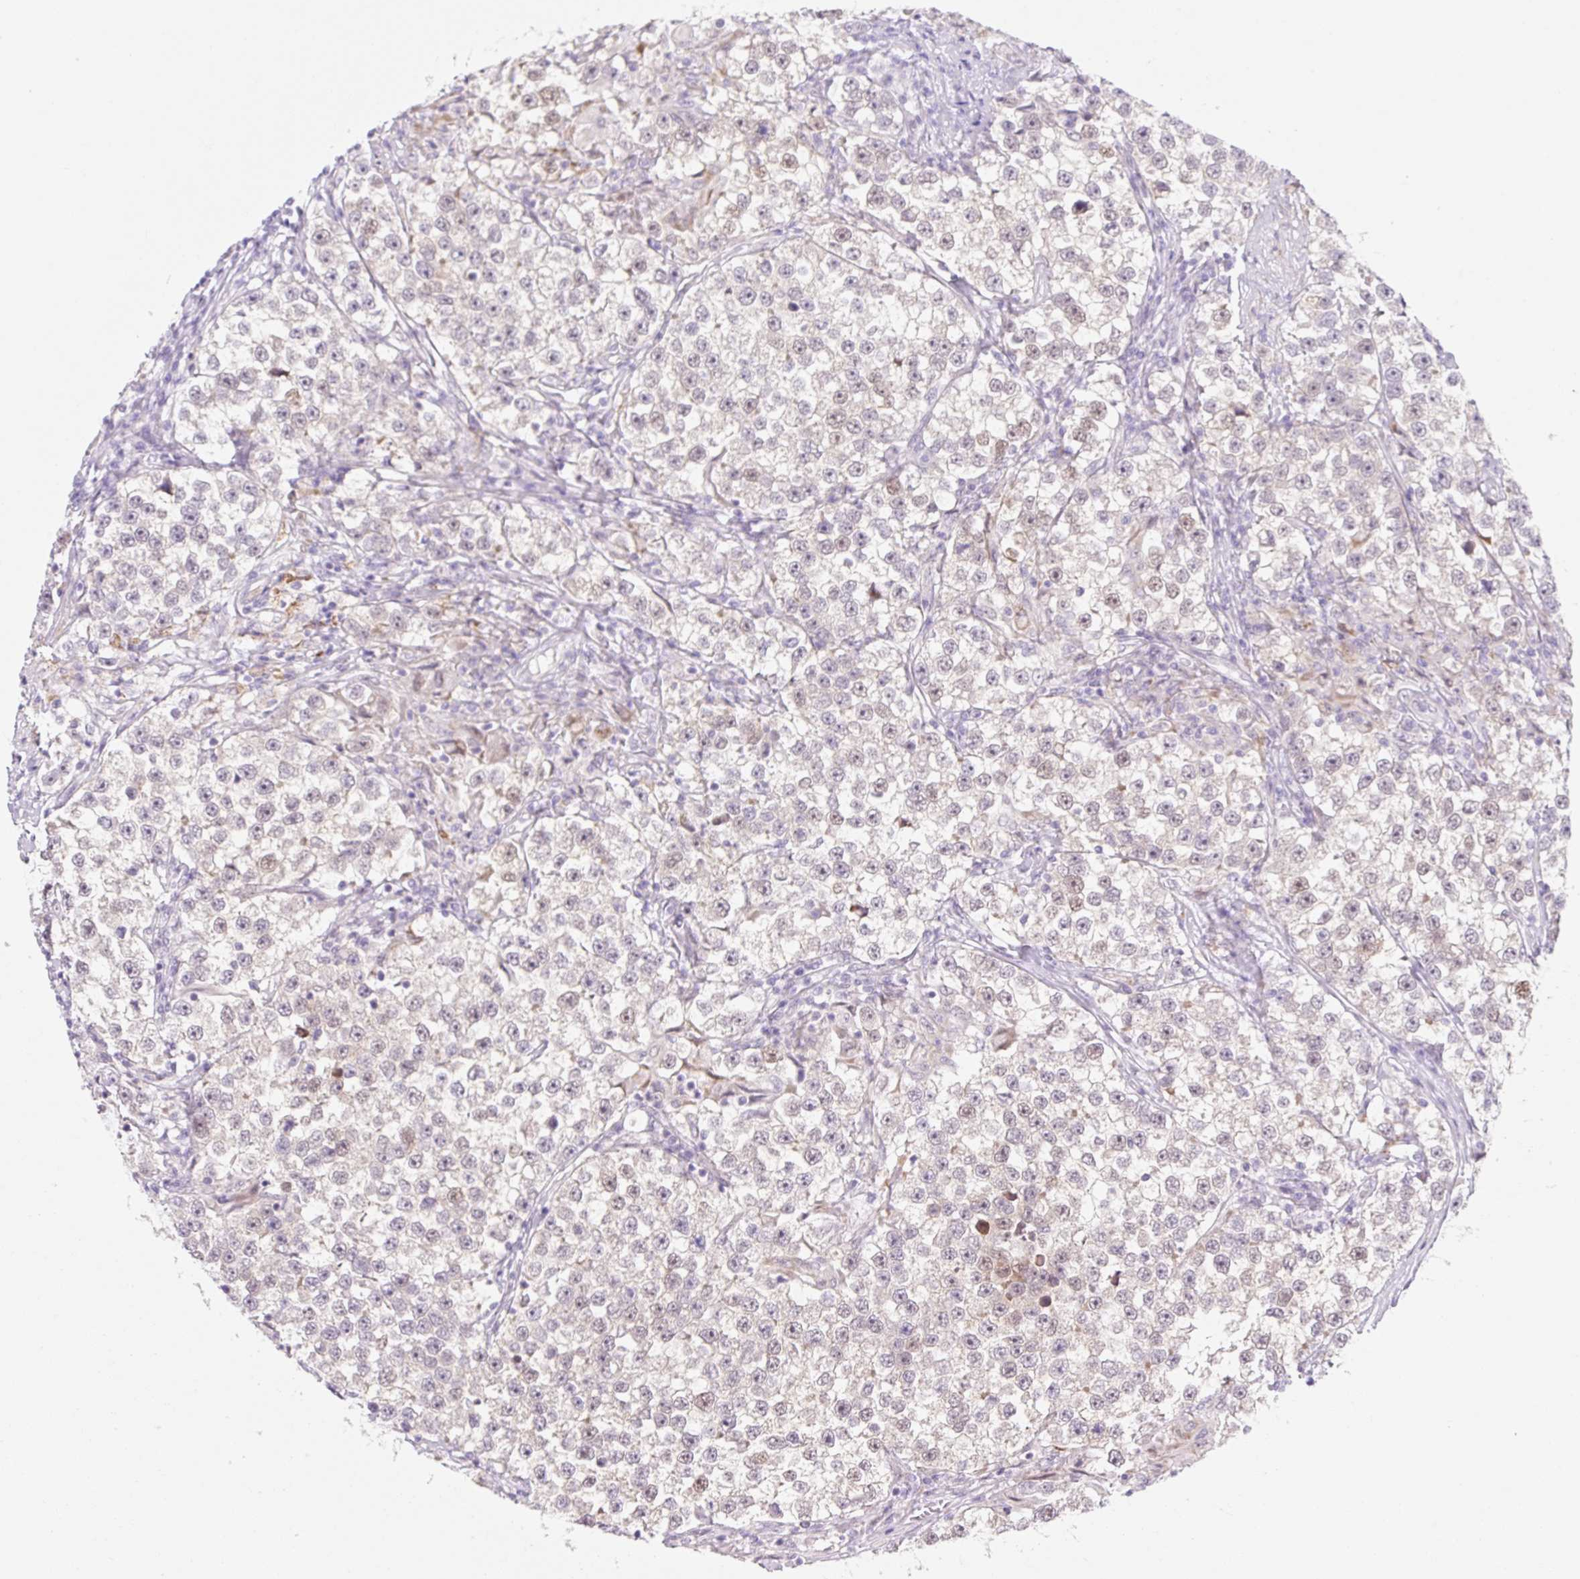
{"staining": {"intensity": "moderate", "quantity": "<25%", "location": "cytoplasmic/membranous,nuclear"}, "tissue": "testis cancer", "cell_type": "Tumor cells", "image_type": "cancer", "snomed": [{"axis": "morphology", "description": "Seminoma, NOS"}, {"axis": "topography", "description": "Testis"}], "caption": "Immunohistochemical staining of testis cancer (seminoma) displays low levels of moderate cytoplasmic/membranous and nuclear protein staining in about <25% of tumor cells.", "gene": "SYNE3", "patient": {"sex": "male", "age": 46}}